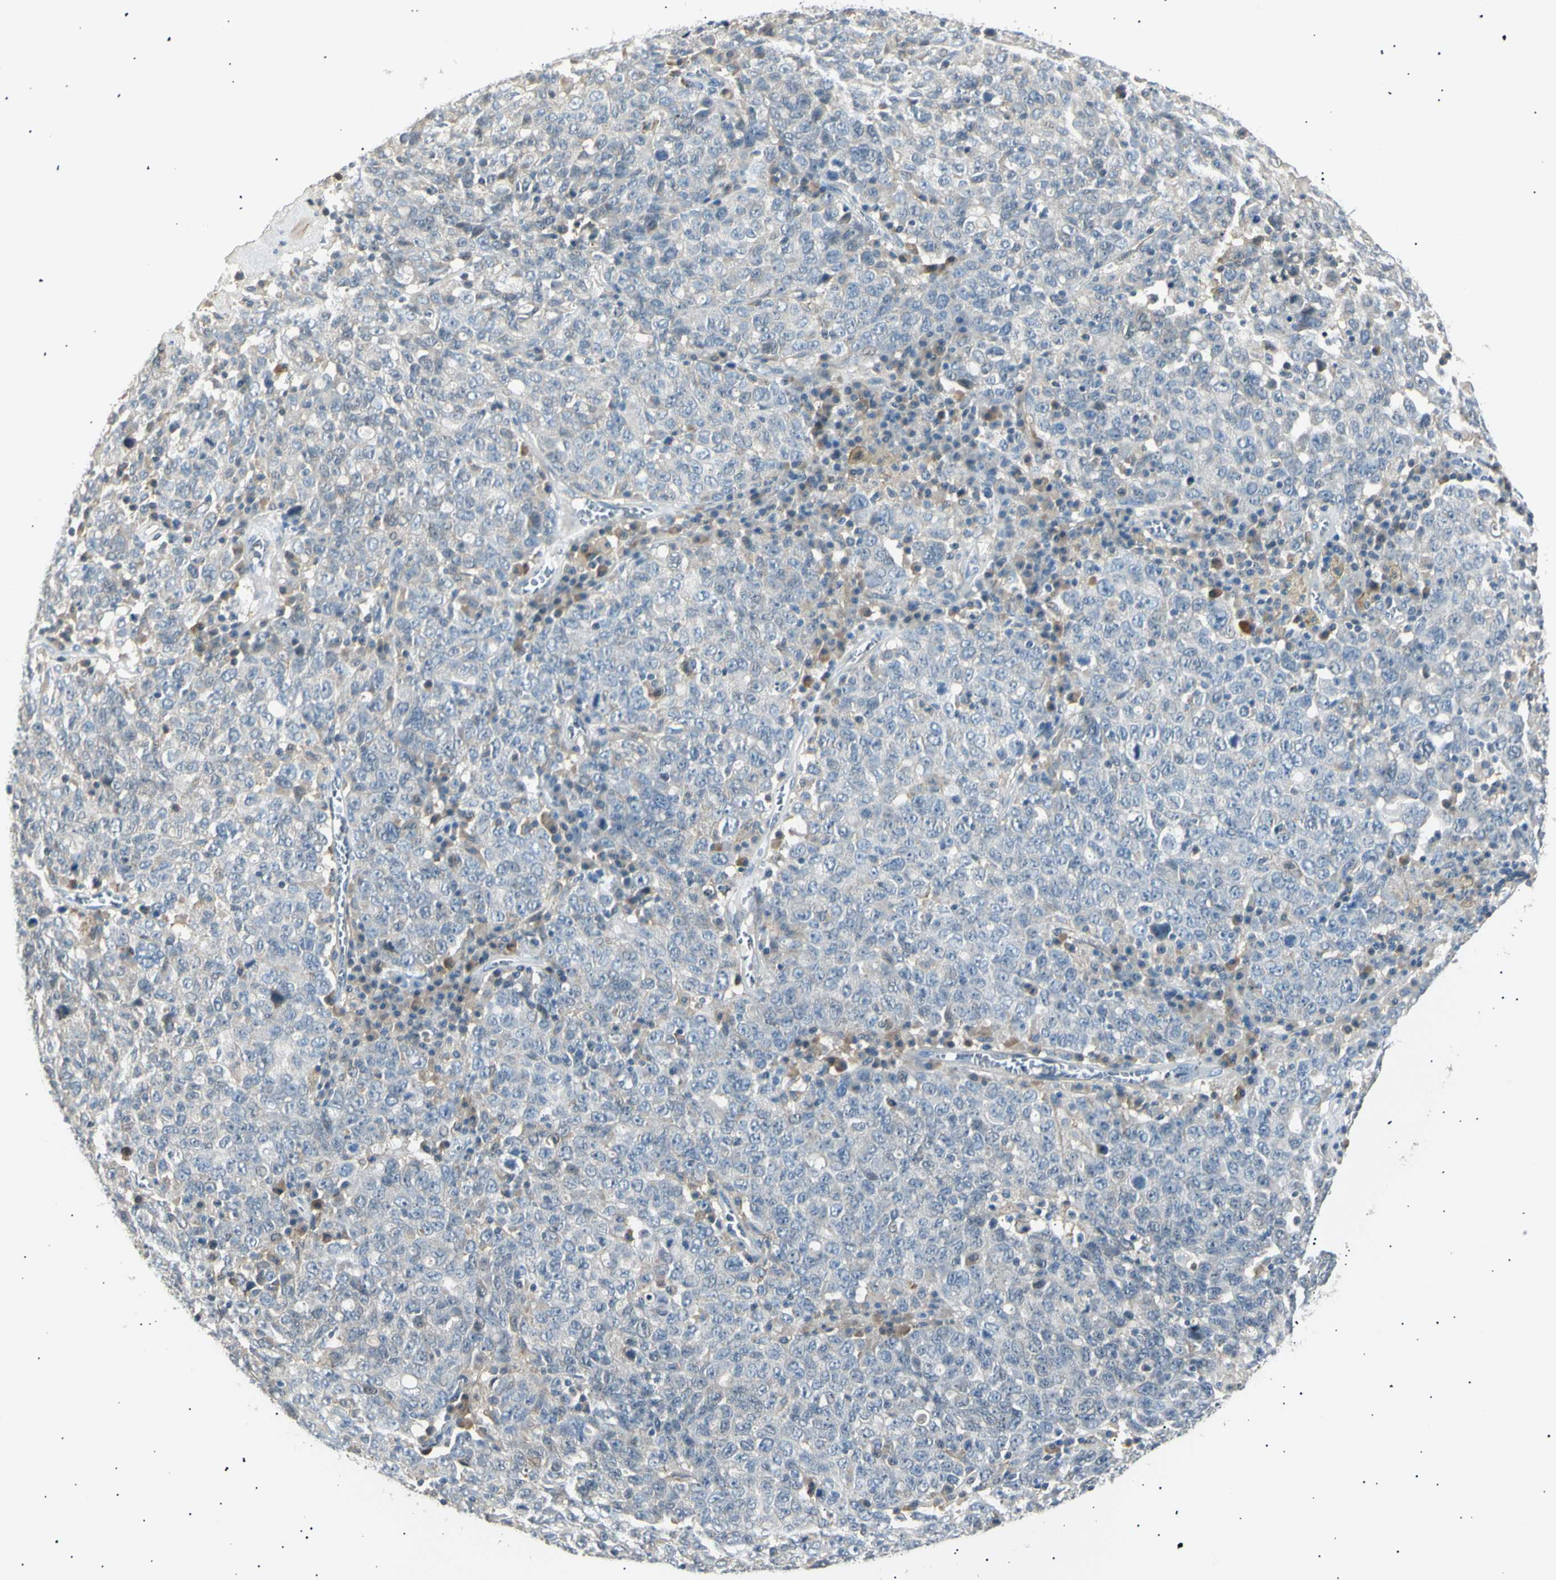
{"staining": {"intensity": "negative", "quantity": "none", "location": "none"}, "tissue": "ovarian cancer", "cell_type": "Tumor cells", "image_type": "cancer", "snomed": [{"axis": "morphology", "description": "Carcinoma, endometroid"}, {"axis": "topography", "description": "Ovary"}], "caption": "DAB (3,3'-diaminobenzidine) immunohistochemical staining of endometroid carcinoma (ovarian) reveals no significant staining in tumor cells.", "gene": "LHPP", "patient": {"sex": "female", "age": 62}}